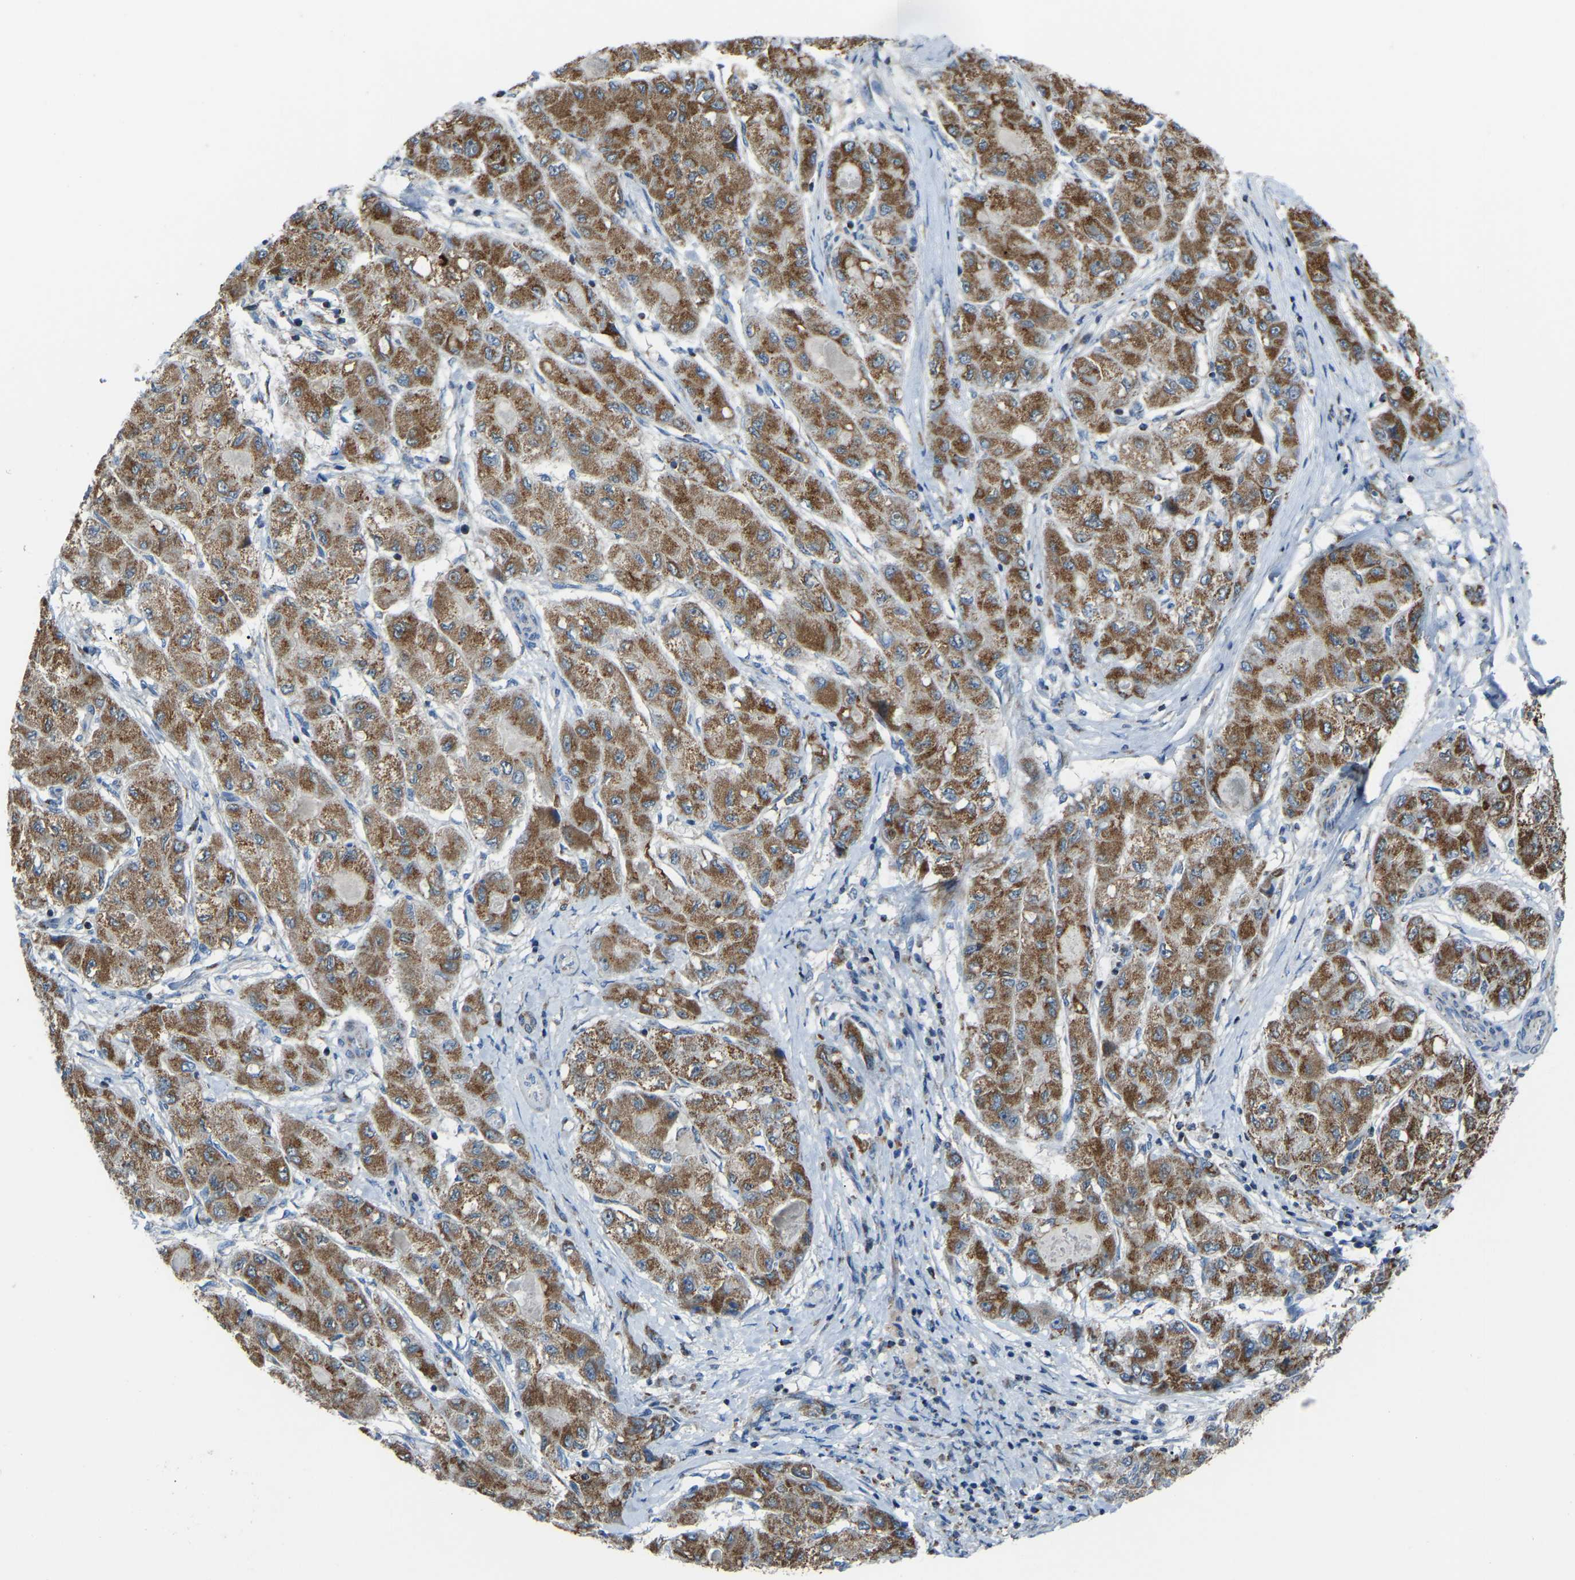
{"staining": {"intensity": "moderate", "quantity": ">75%", "location": "cytoplasmic/membranous"}, "tissue": "liver cancer", "cell_type": "Tumor cells", "image_type": "cancer", "snomed": [{"axis": "morphology", "description": "Carcinoma, Hepatocellular, NOS"}, {"axis": "topography", "description": "Liver"}], "caption": "Moderate cytoplasmic/membranous positivity for a protein is appreciated in approximately >75% of tumor cells of liver cancer using immunohistochemistry.", "gene": "CANT1", "patient": {"sex": "male", "age": 80}}